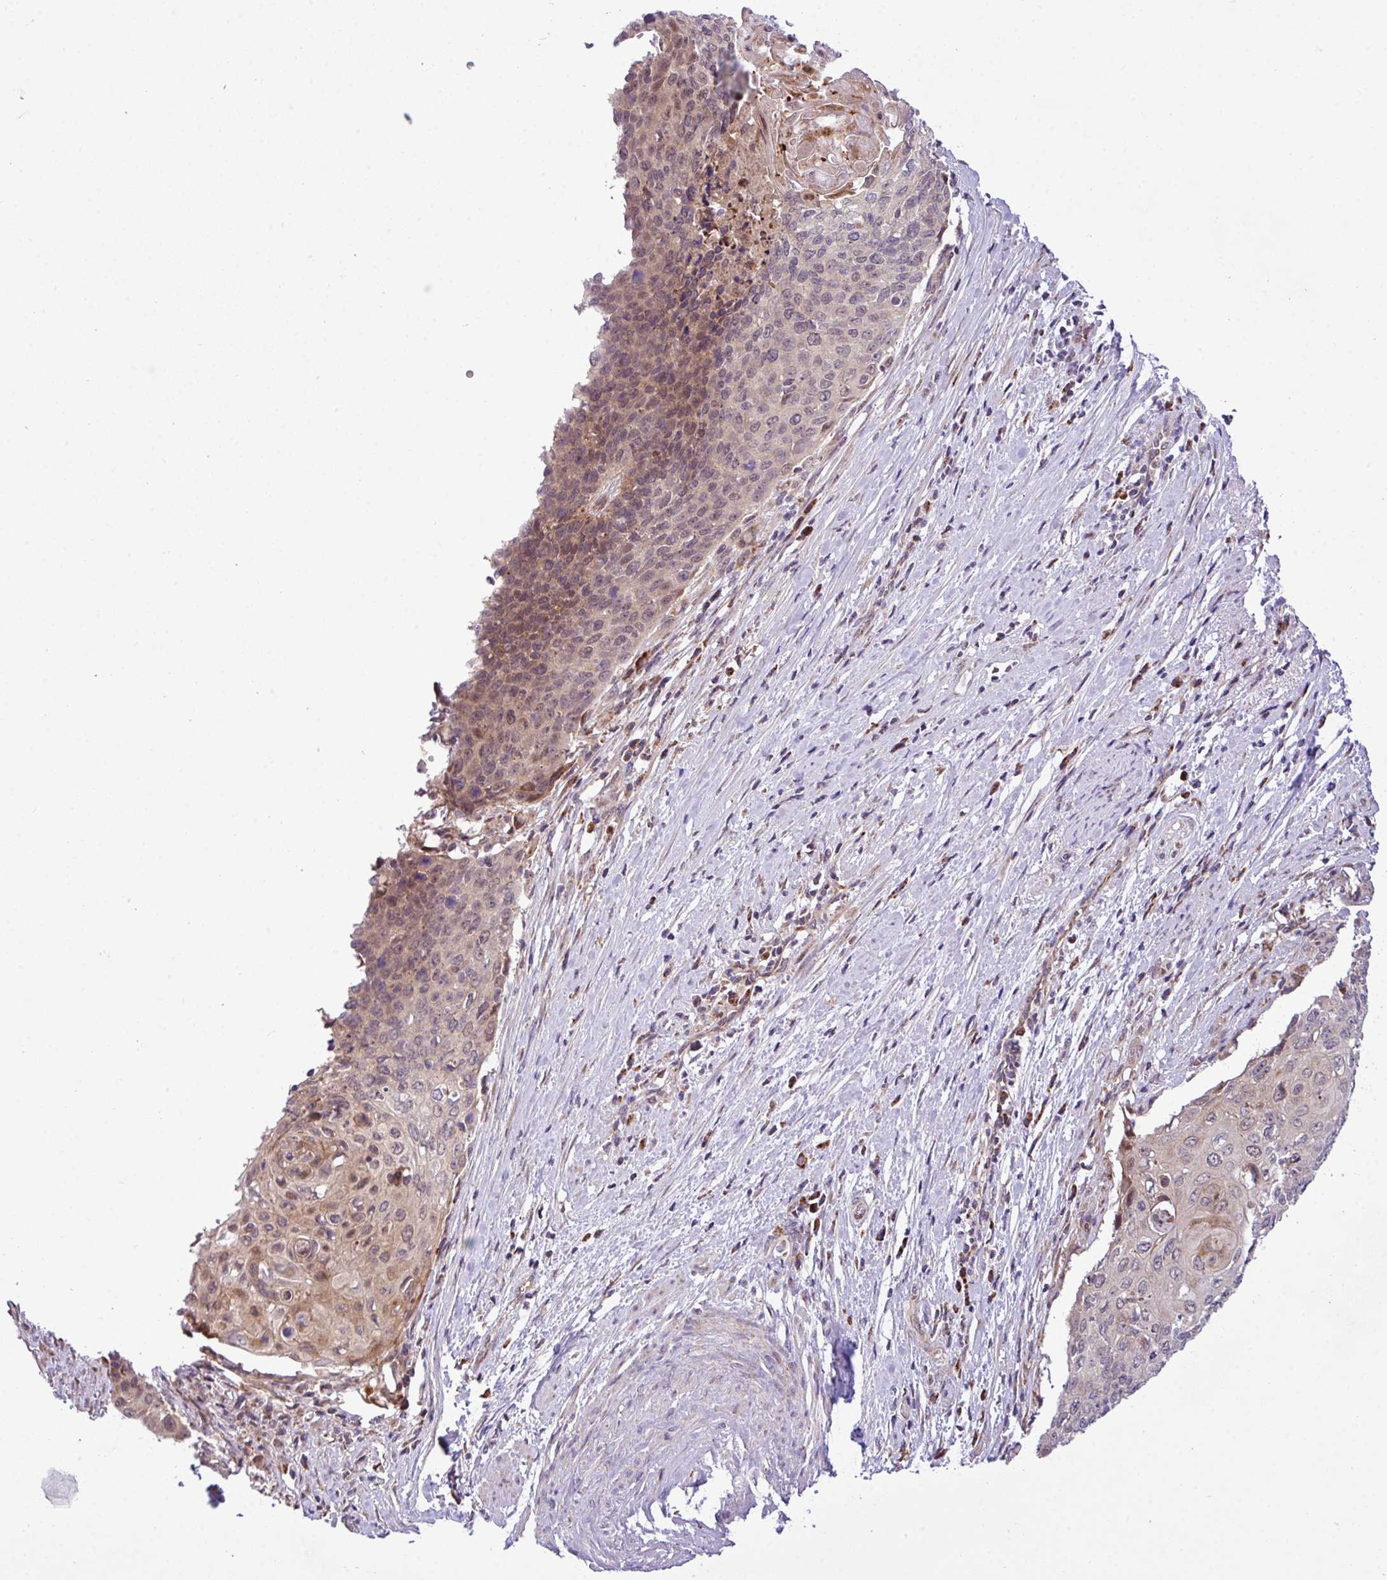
{"staining": {"intensity": "weak", "quantity": "25%-75%", "location": "cytoplasmic/membranous"}, "tissue": "cervical cancer", "cell_type": "Tumor cells", "image_type": "cancer", "snomed": [{"axis": "morphology", "description": "Squamous cell carcinoma, NOS"}, {"axis": "topography", "description": "Cervix"}], "caption": "The photomicrograph demonstrates staining of cervical squamous cell carcinoma, revealing weak cytoplasmic/membranous protein staining (brown color) within tumor cells. (DAB (3,3'-diaminobenzidine) IHC, brown staining for protein, blue staining for nuclei).", "gene": "B3GNT9", "patient": {"sex": "female", "age": 39}}